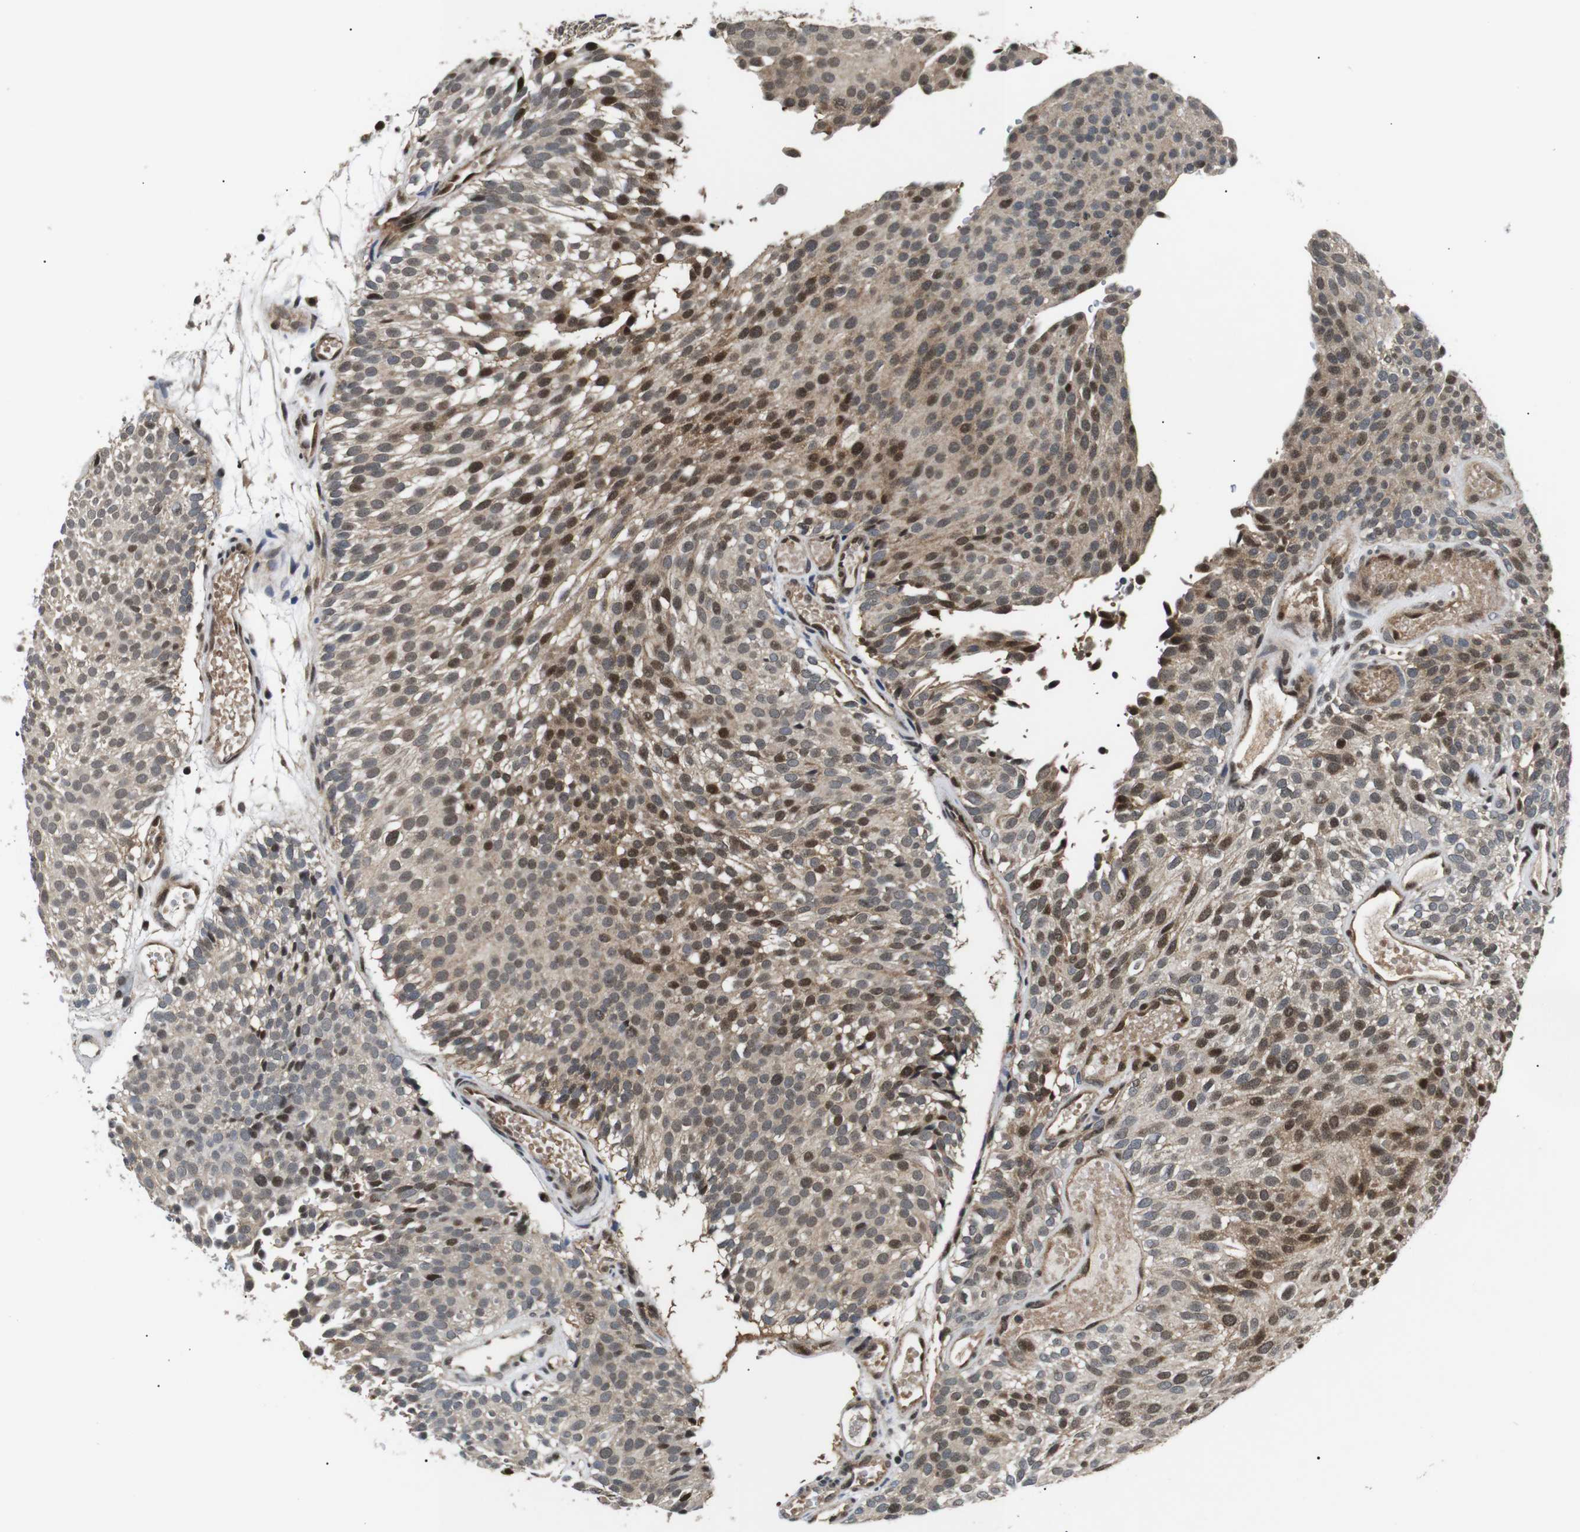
{"staining": {"intensity": "moderate", "quantity": ">75%", "location": "cytoplasmic/membranous,nuclear"}, "tissue": "urothelial cancer", "cell_type": "Tumor cells", "image_type": "cancer", "snomed": [{"axis": "morphology", "description": "Urothelial carcinoma, Low grade"}, {"axis": "topography", "description": "Urinary bladder"}], "caption": "DAB (3,3'-diaminobenzidine) immunohistochemical staining of urothelial cancer demonstrates moderate cytoplasmic/membranous and nuclear protein staining in about >75% of tumor cells. The protein is shown in brown color, while the nuclei are stained blue.", "gene": "SKP1", "patient": {"sex": "male", "age": 78}}